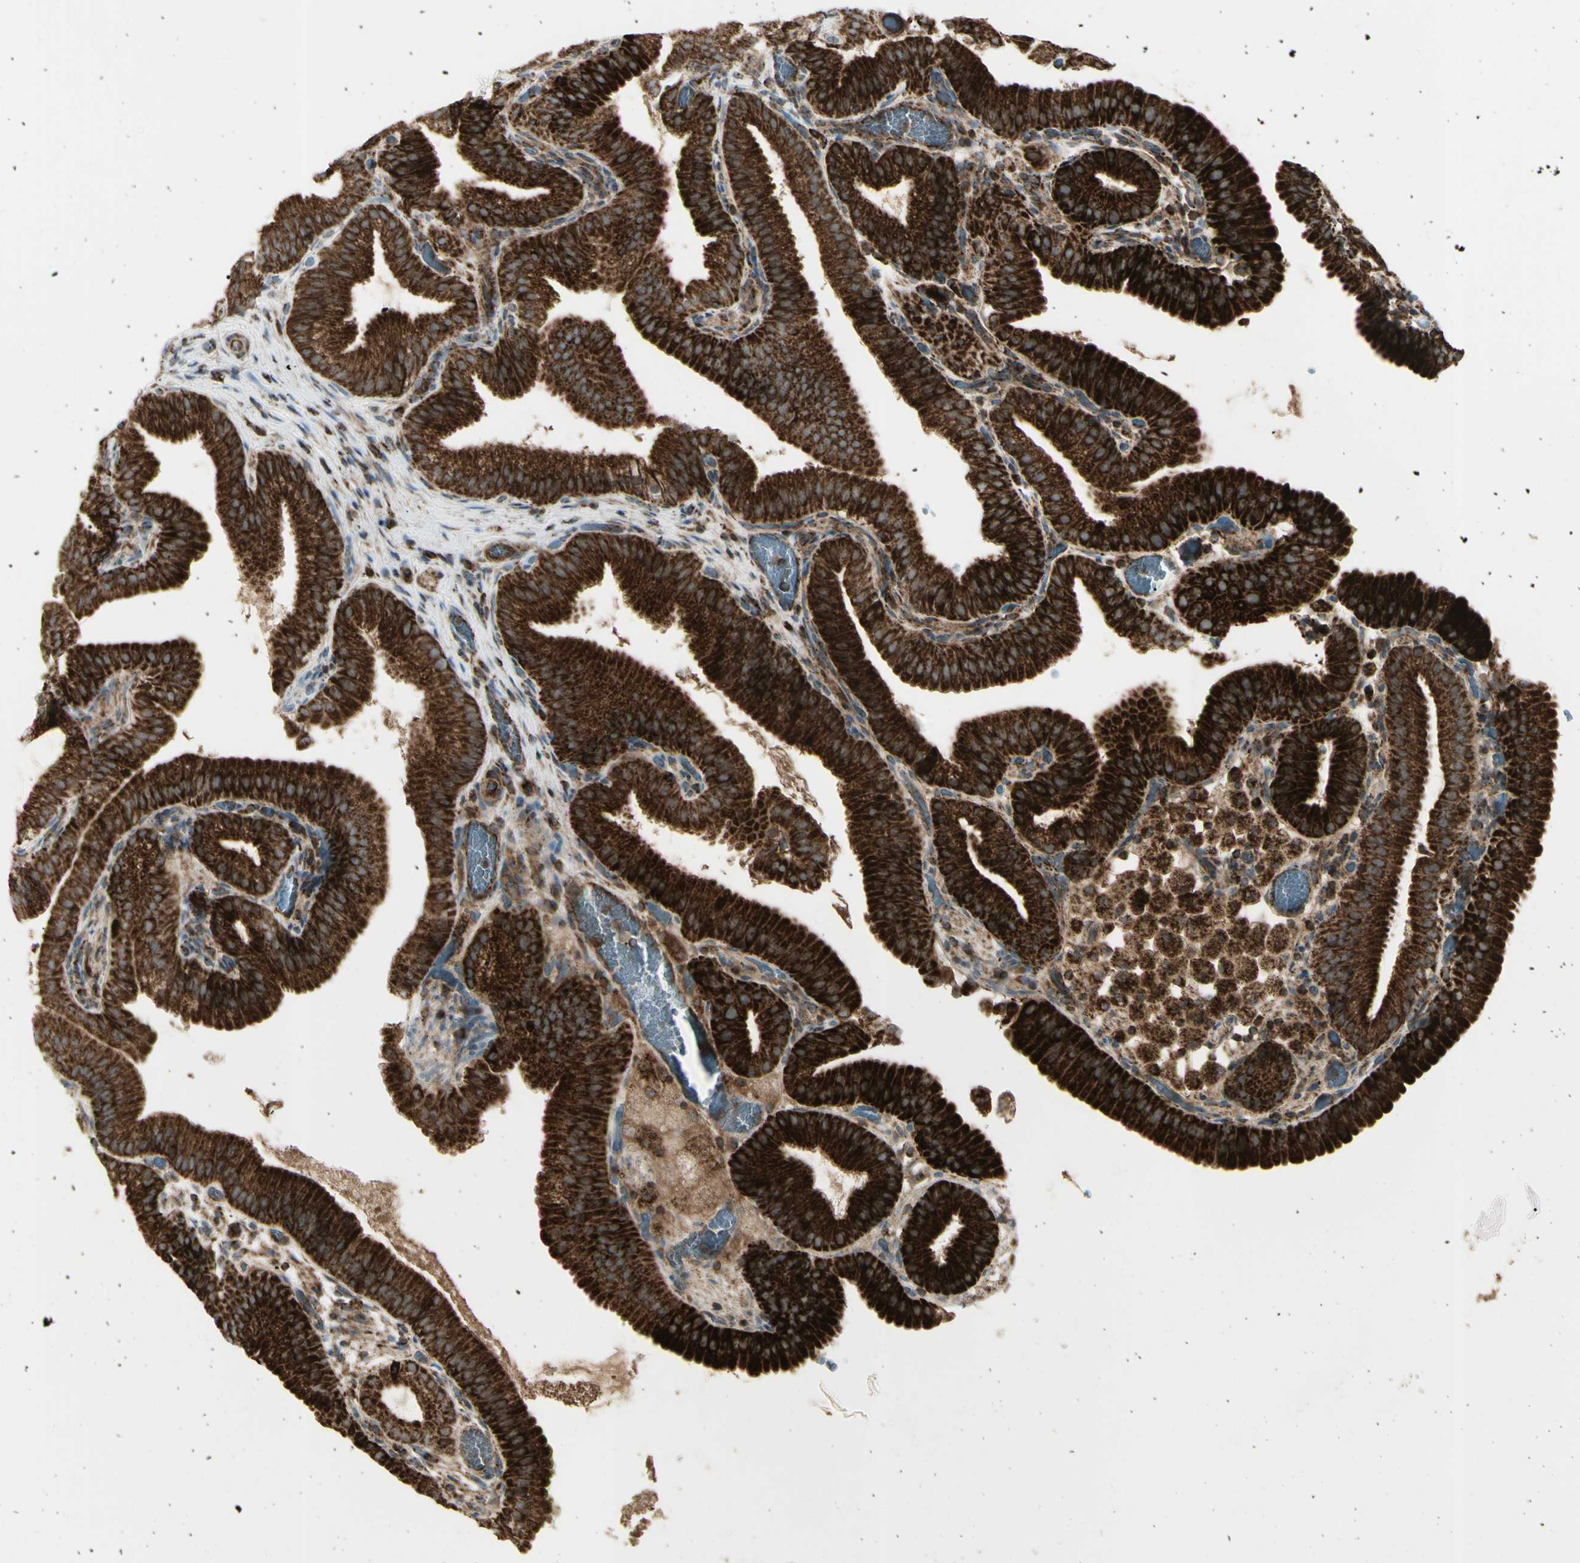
{"staining": {"intensity": "strong", "quantity": ">75%", "location": "cytoplasmic/membranous"}, "tissue": "gallbladder", "cell_type": "Glandular cells", "image_type": "normal", "snomed": [{"axis": "morphology", "description": "Normal tissue, NOS"}, {"axis": "topography", "description": "Gallbladder"}], "caption": "Immunohistochemistry of unremarkable gallbladder displays high levels of strong cytoplasmic/membranous positivity in approximately >75% of glandular cells.", "gene": "CYB5R1", "patient": {"sex": "male", "age": 54}}